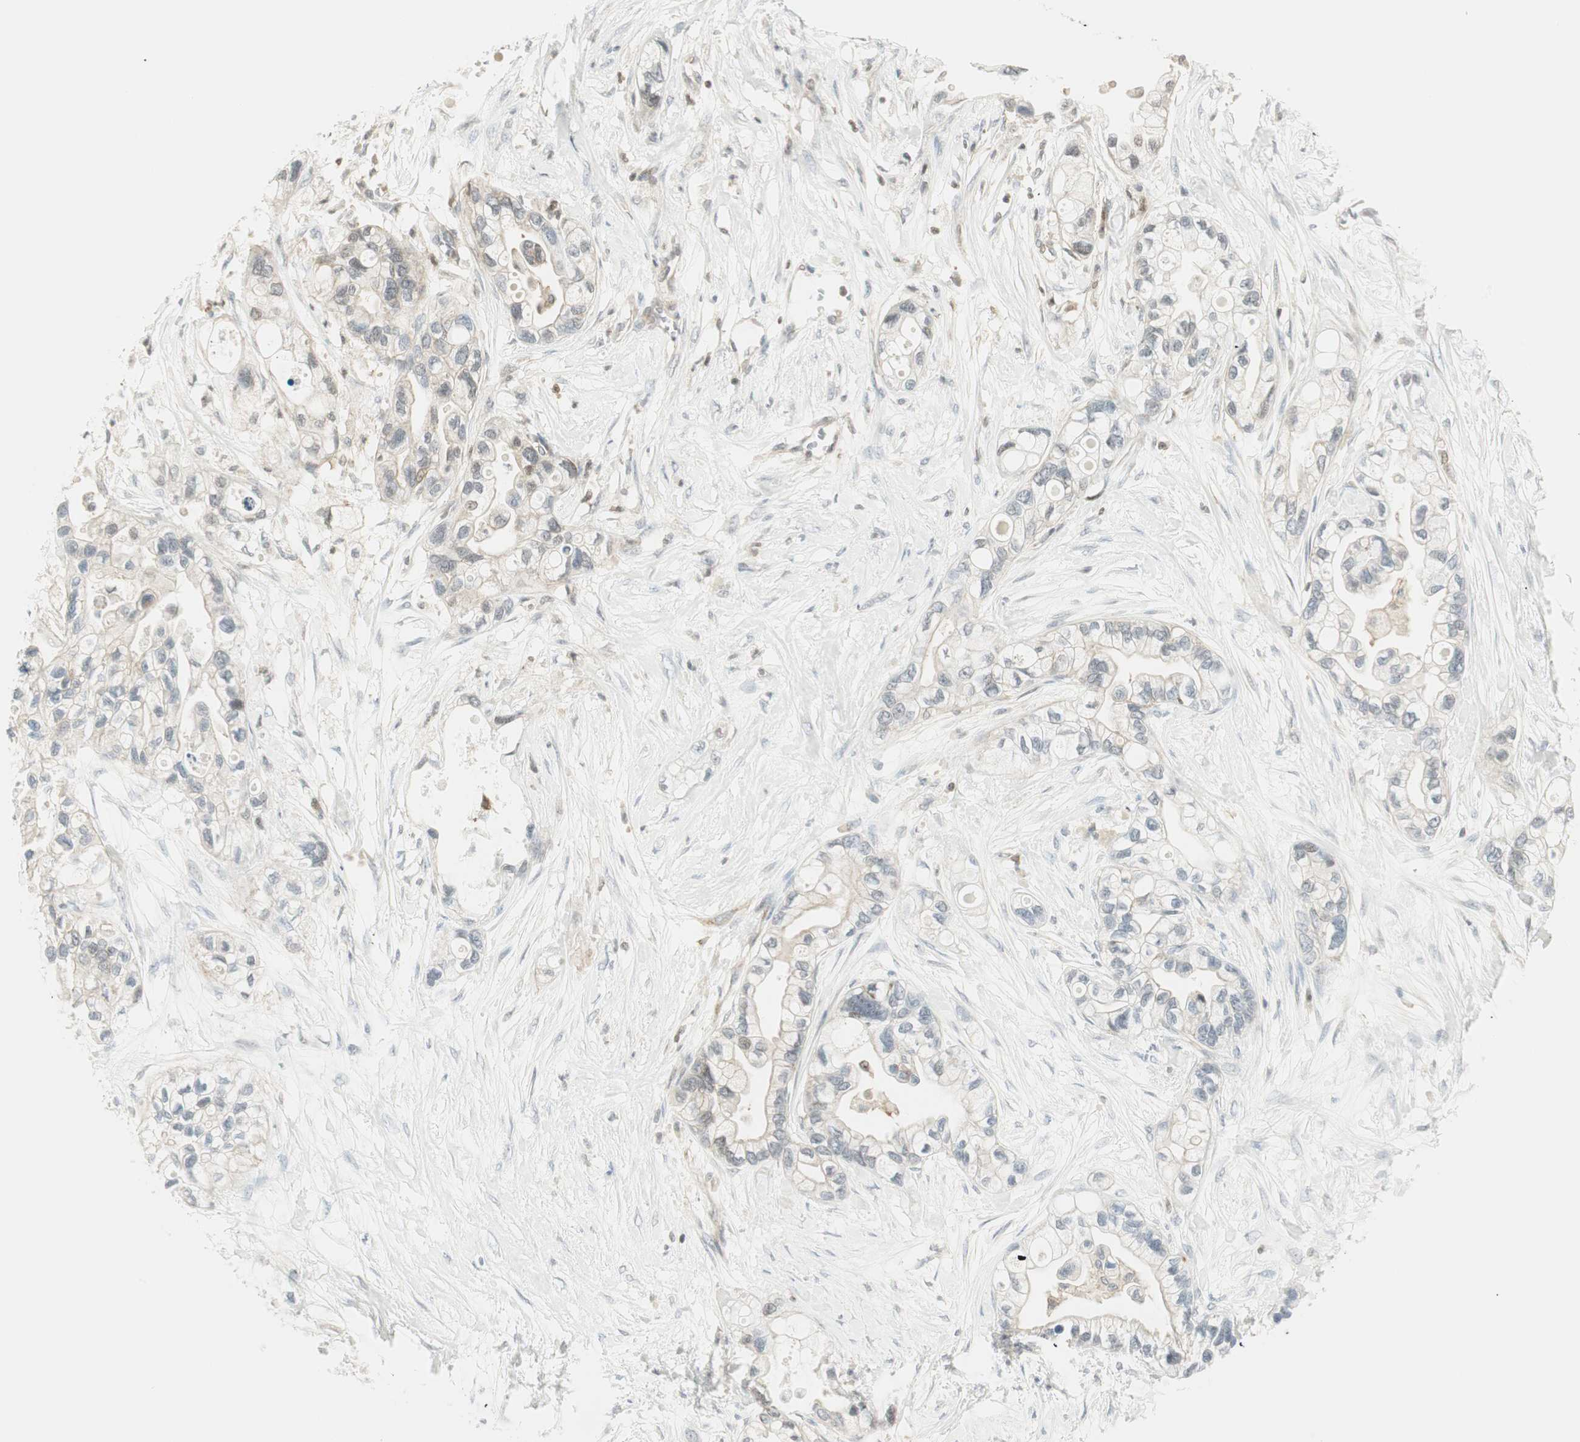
{"staining": {"intensity": "moderate", "quantity": "25%-75%", "location": "cytoplasmic/membranous"}, "tissue": "pancreatic cancer", "cell_type": "Tumor cells", "image_type": "cancer", "snomed": [{"axis": "morphology", "description": "Adenocarcinoma, NOS"}, {"axis": "topography", "description": "Pancreas"}], "caption": "This photomicrograph exhibits immunohistochemistry staining of human adenocarcinoma (pancreatic), with medium moderate cytoplasmic/membranous positivity in about 25%-75% of tumor cells.", "gene": "PPP1CA", "patient": {"sex": "female", "age": 77}}